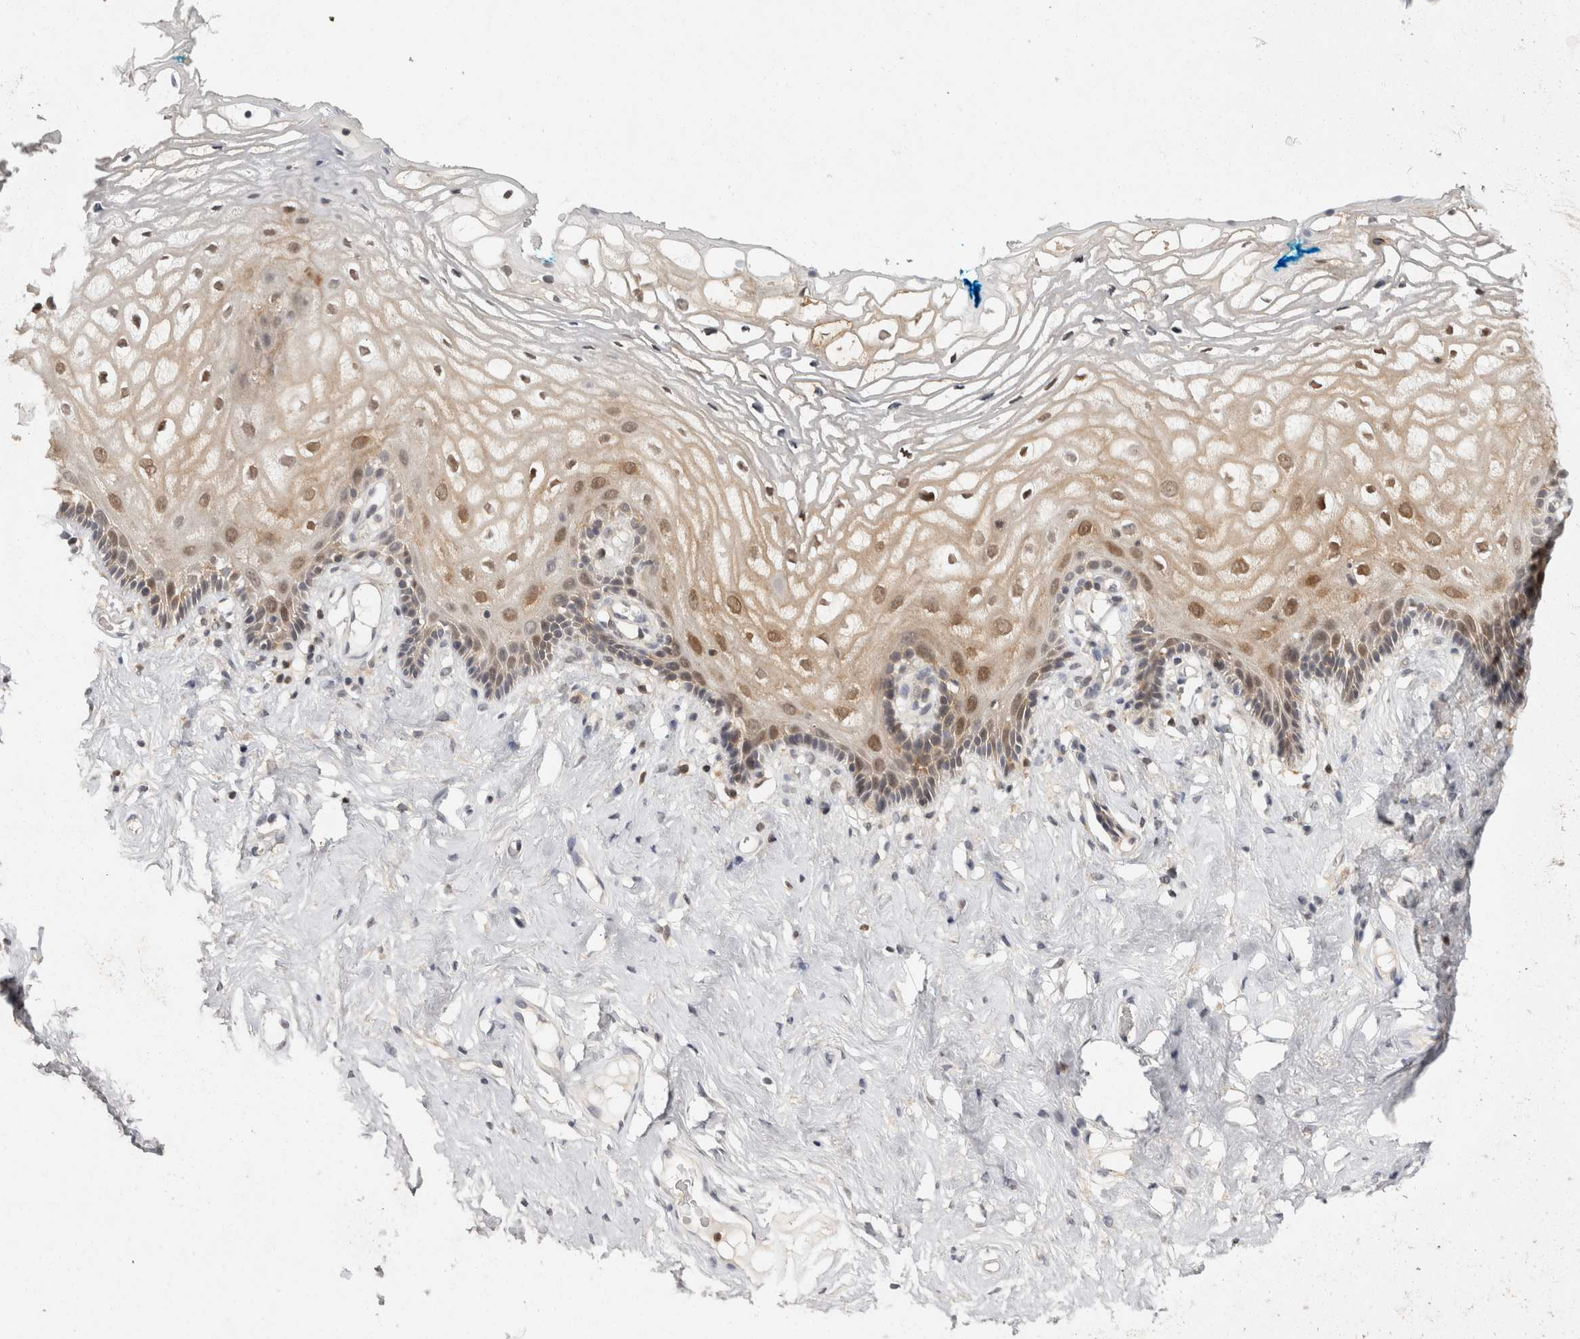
{"staining": {"intensity": "moderate", "quantity": ">75%", "location": "cytoplasmic/membranous,nuclear"}, "tissue": "vagina", "cell_type": "Squamous epithelial cells", "image_type": "normal", "snomed": [{"axis": "morphology", "description": "Normal tissue, NOS"}, {"axis": "morphology", "description": "Adenocarcinoma, NOS"}, {"axis": "topography", "description": "Rectum"}, {"axis": "topography", "description": "Vagina"}], "caption": "Immunohistochemical staining of unremarkable vagina displays medium levels of moderate cytoplasmic/membranous,nuclear staining in about >75% of squamous epithelial cells.", "gene": "ACAT2", "patient": {"sex": "female", "age": 71}}